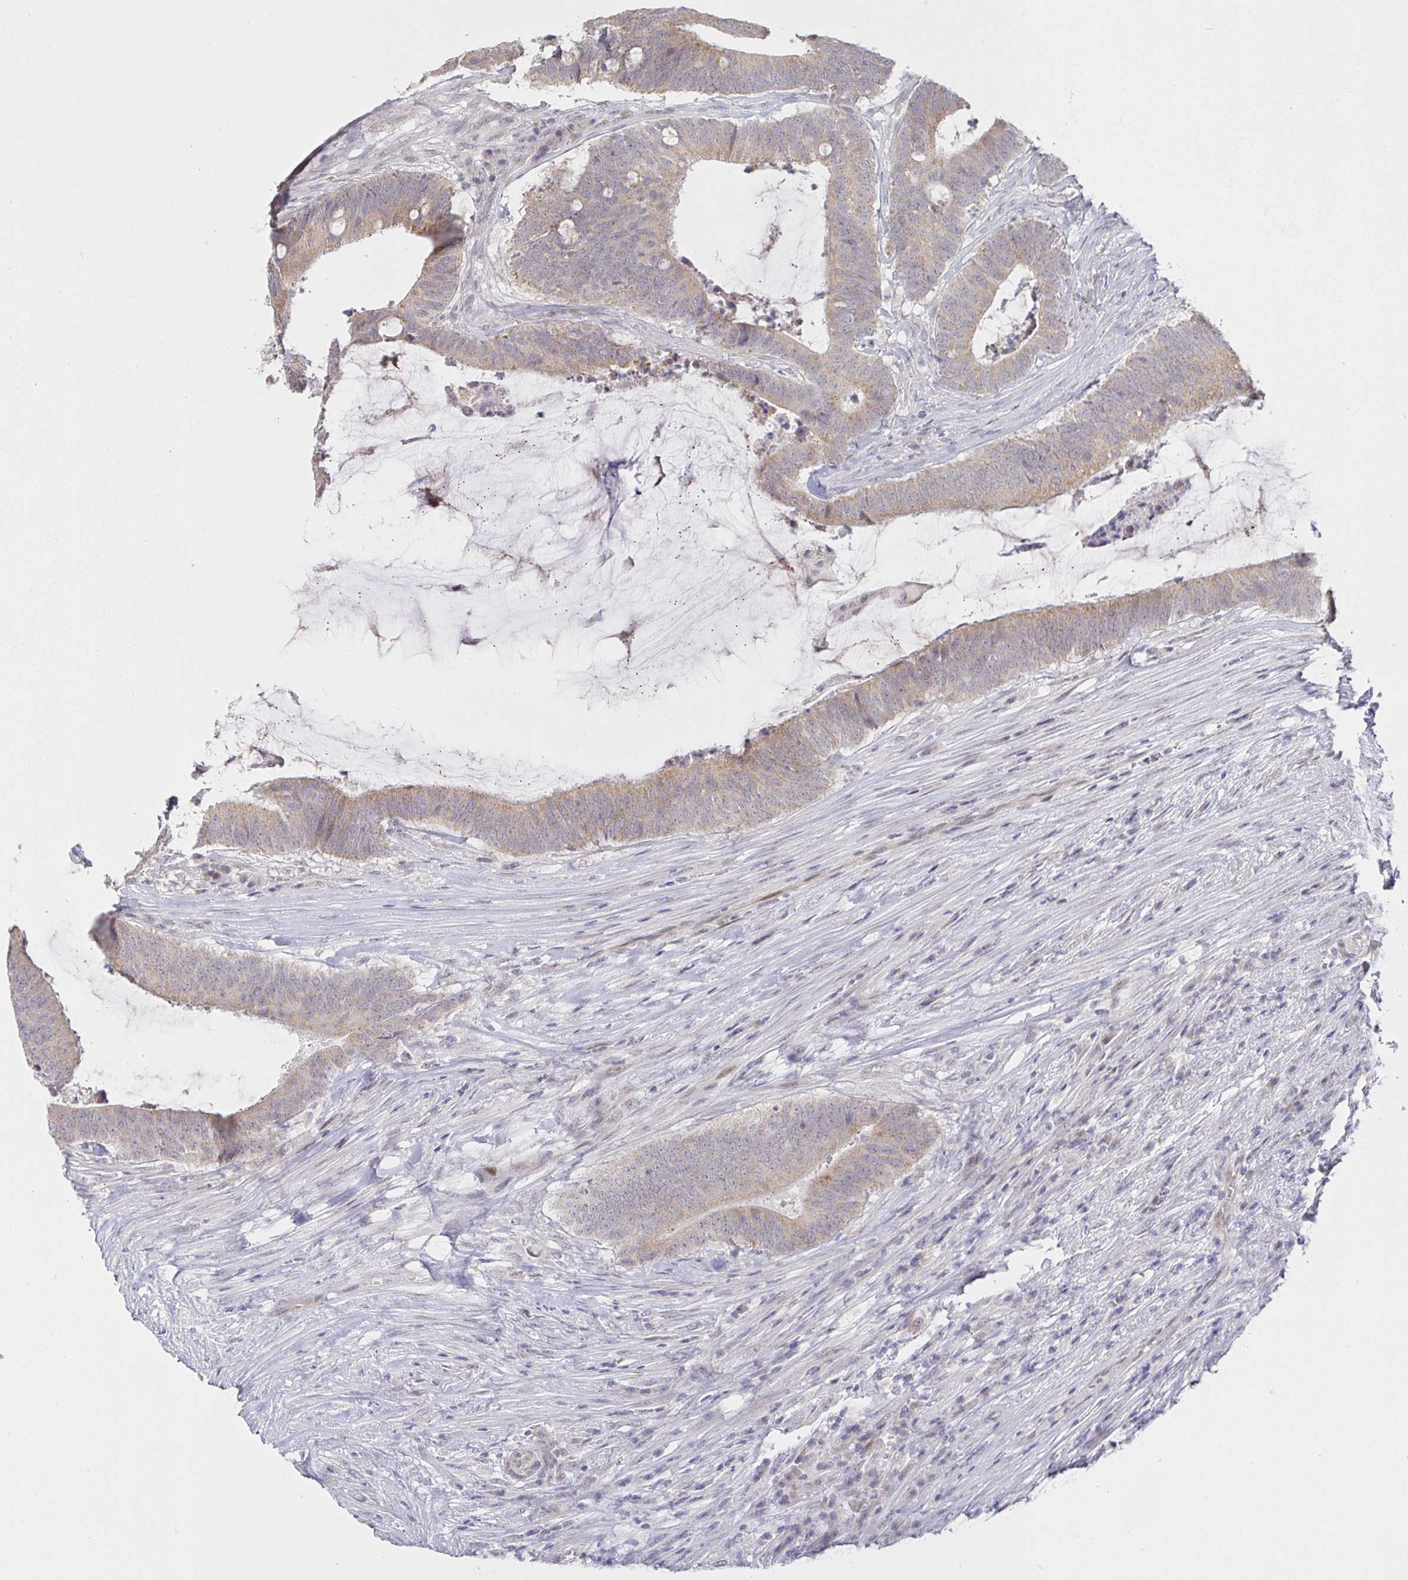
{"staining": {"intensity": "weak", "quantity": "25%-75%", "location": "cytoplasmic/membranous"}, "tissue": "colorectal cancer", "cell_type": "Tumor cells", "image_type": "cancer", "snomed": [{"axis": "morphology", "description": "Adenocarcinoma, NOS"}, {"axis": "topography", "description": "Colon"}], "caption": "Protein expression analysis of human colorectal cancer reveals weak cytoplasmic/membranous expression in about 25%-75% of tumor cells. The protein is stained brown, and the nuclei are stained in blue (DAB IHC with brightfield microscopy, high magnification).", "gene": "CIT", "patient": {"sex": "female", "age": 43}}